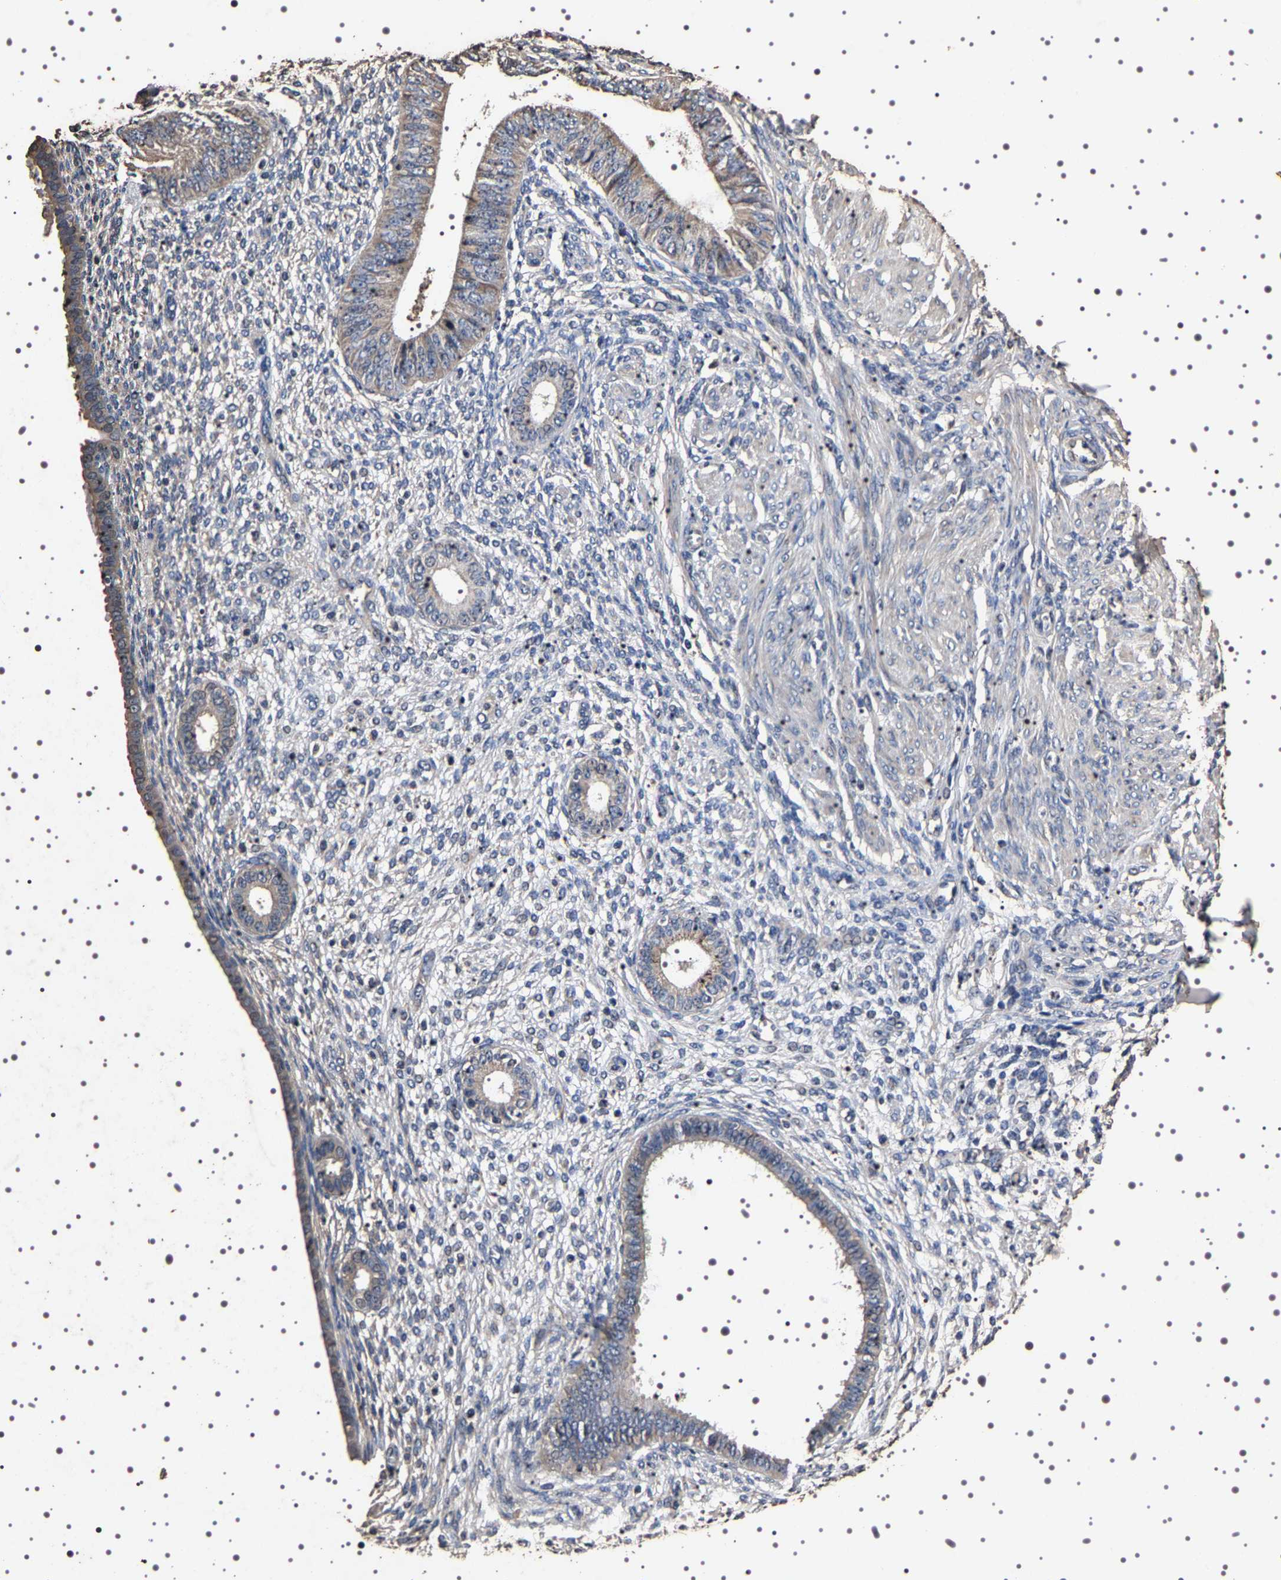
{"staining": {"intensity": "negative", "quantity": "none", "location": "none"}, "tissue": "endometrium", "cell_type": "Cells in endometrial stroma", "image_type": "normal", "snomed": [{"axis": "morphology", "description": "Normal tissue, NOS"}, {"axis": "topography", "description": "Endometrium"}], "caption": "Immunohistochemistry (IHC) histopathology image of unremarkable human endometrium stained for a protein (brown), which exhibits no staining in cells in endometrial stroma.", "gene": "TARBP1", "patient": {"sex": "female", "age": 72}}